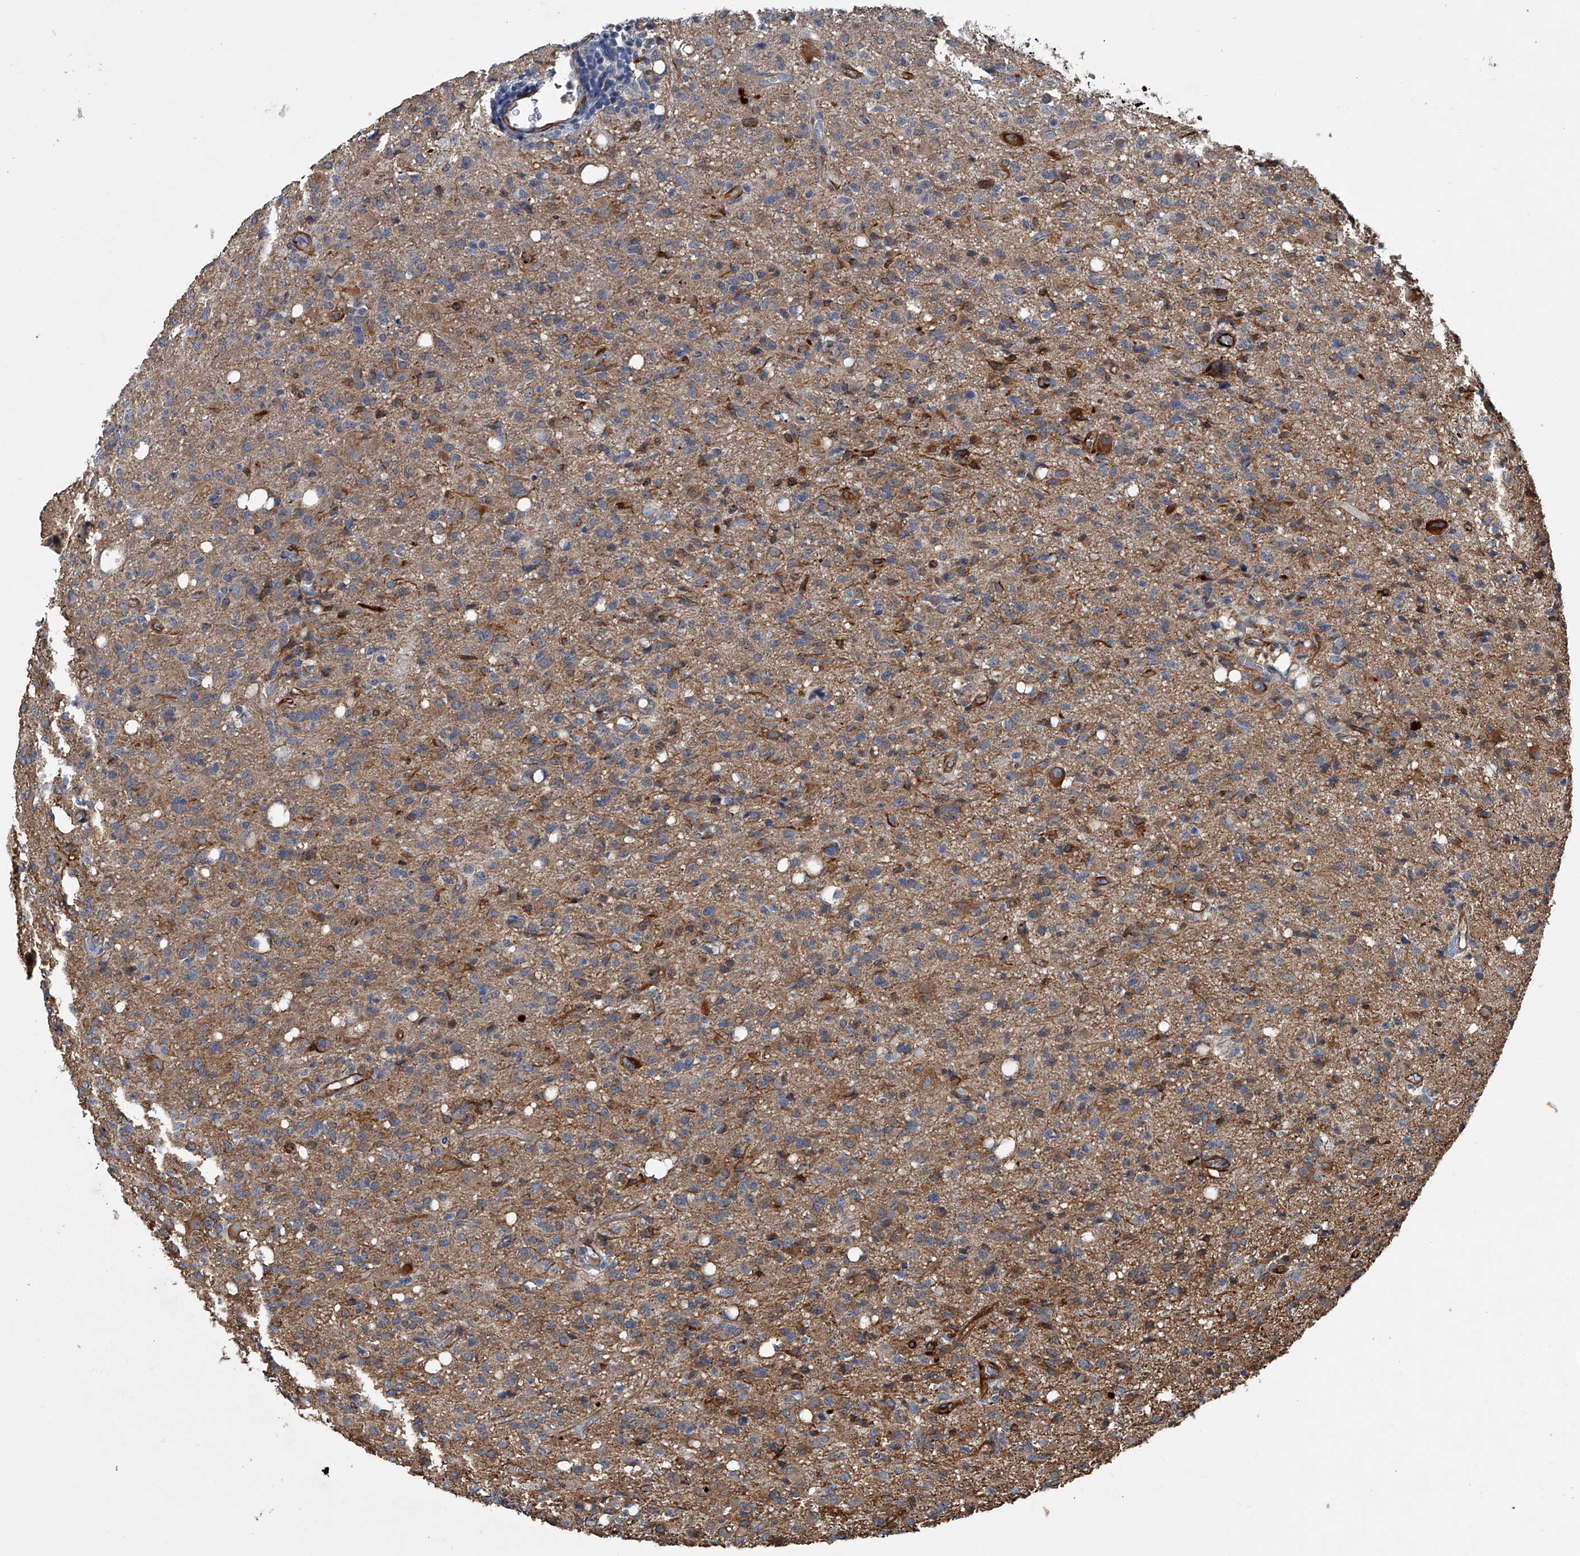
{"staining": {"intensity": "weak", "quantity": "<25%", "location": "cytoplasmic/membranous"}, "tissue": "glioma", "cell_type": "Tumor cells", "image_type": "cancer", "snomed": [{"axis": "morphology", "description": "Glioma, malignant, High grade"}, {"axis": "topography", "description": "Brain"}], "caption": "Malignant glioma (high-grade) stained for a protein using immunohistochemistry (IHC) exhibits no staining tumor cells.", "gene": "LDLRAD2", "patient": {"sex": "female", "age": 57}}